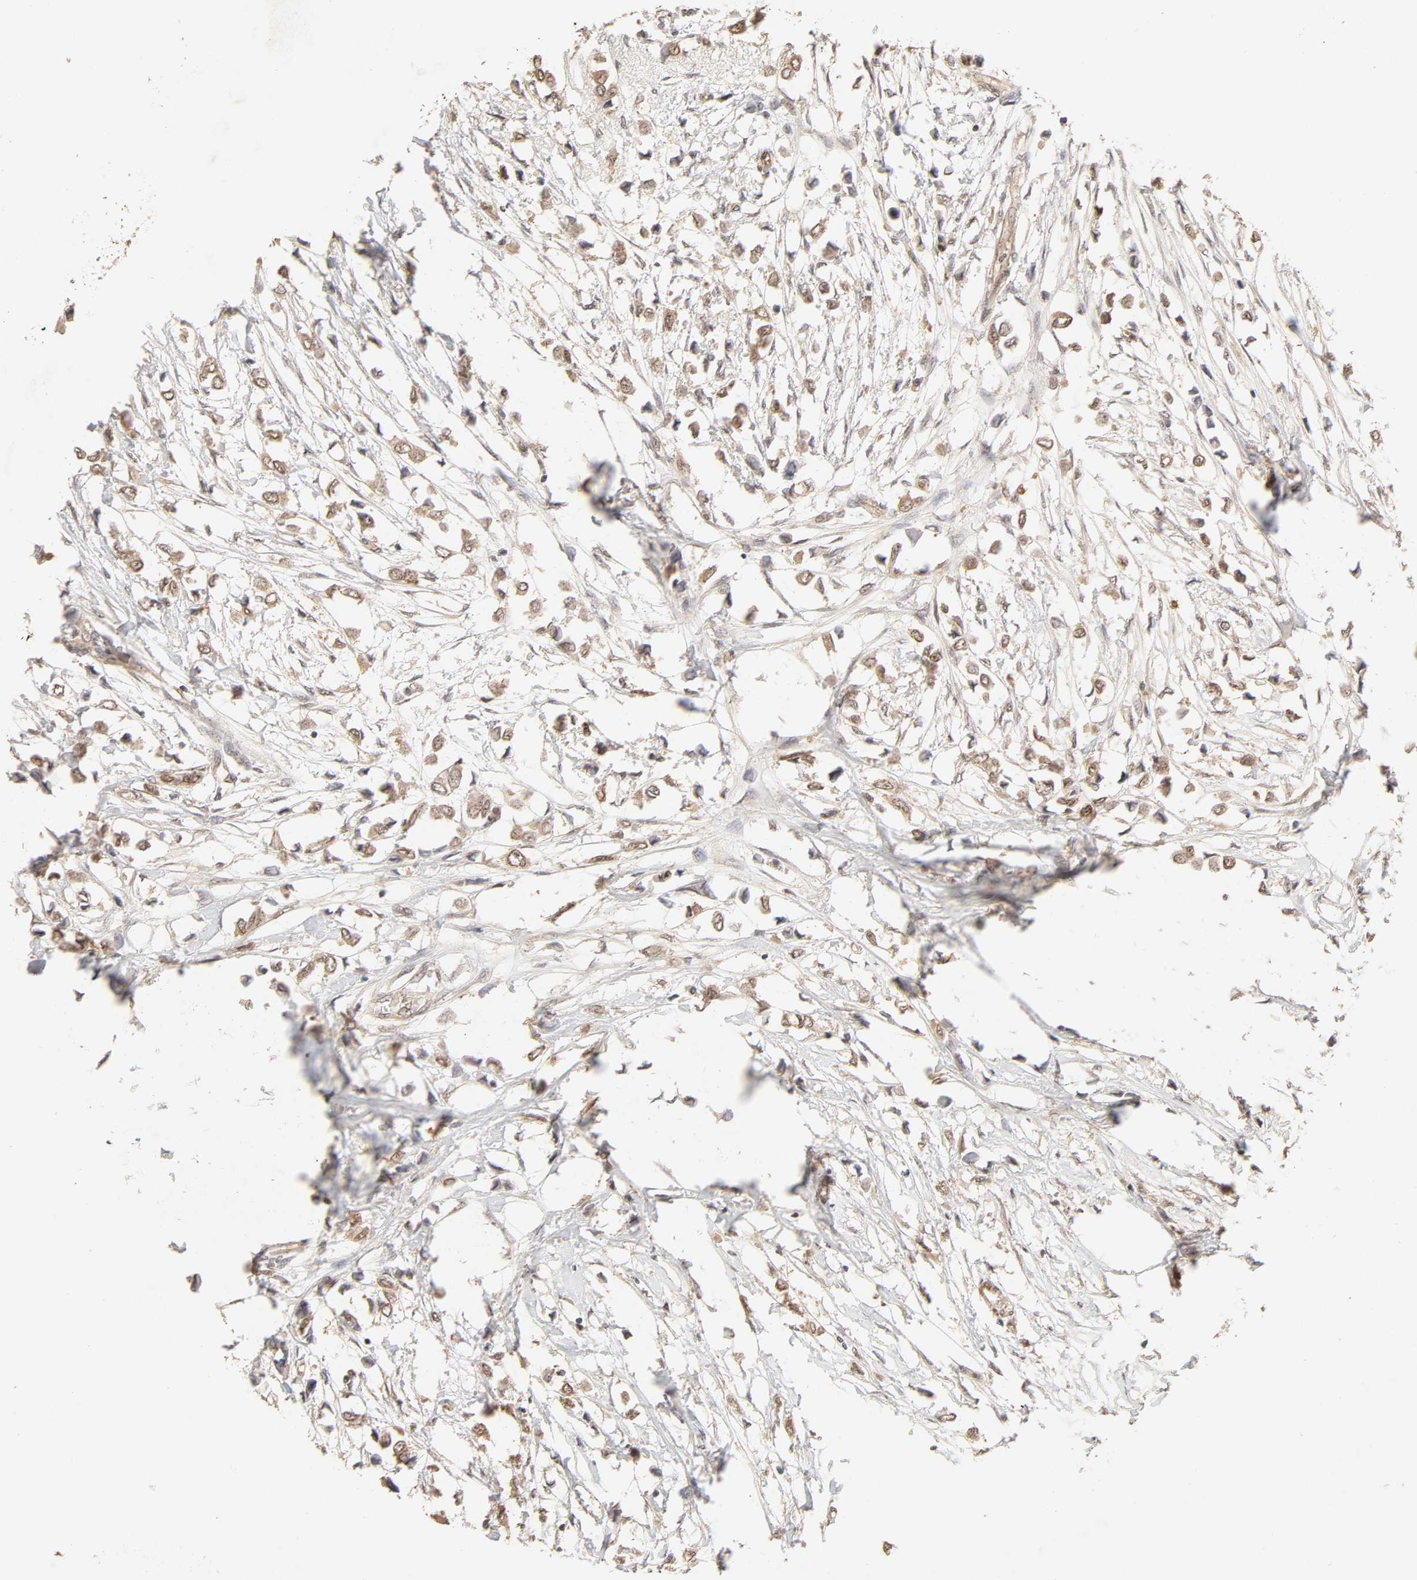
{"staining": {"intensity": "moderate", "quantity": ">75%", "location": "cytoplasmic/membranous"}, "tissue": "breast cancer", "cell_type": "Tumor cells", "image_type": "cancer", "snomed": [{"axis": "morphology", "description": "Lobular carcinoma"}, {"axis": "topography", "description": "Breast"}], "caption": "The histopathology image displays staining of breast cancer (lobular carcinoma), revealing moderate cytoplasmic/membranous protein staining (brown color) within tumor cells.", "gene": "MAPK1", "patient": {"sex": "female", "age": 51}}